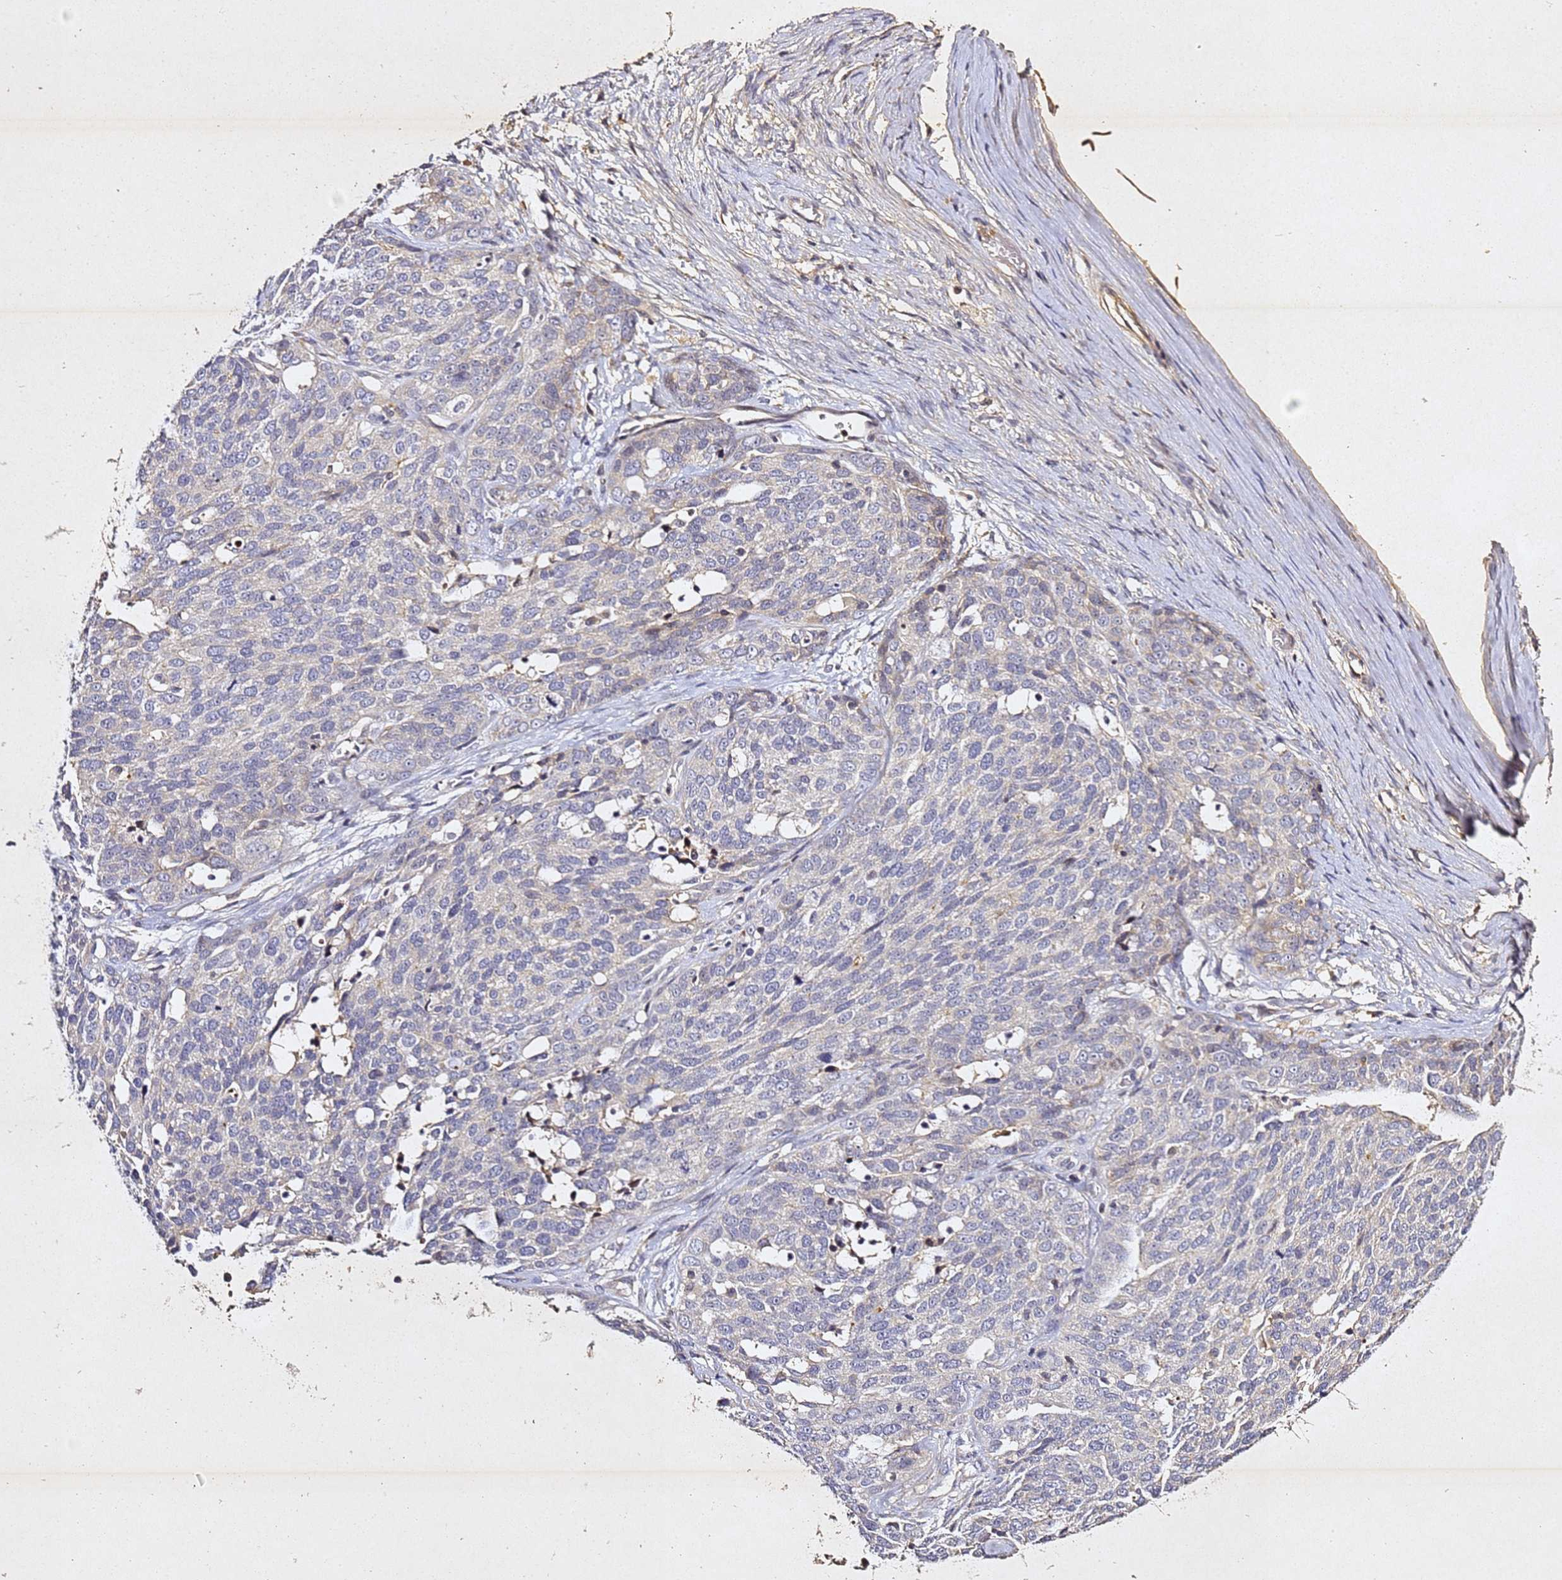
{"staining": {"intensity": "negative", "quantity": "none", "location": "none"}, "tissue": "ovarian cancer", "cell_type": "Tumor cells", "image_type": "cancer", "snomed": [{"axis": "morphology", "description": "Cystadenocarcinoma, serous, NOS"}, {"axis": "topography", "description": "Ovary"}], "caption": "Immunohistochemistry photomicrograph of human ovarian cancer (serous cystadenocarcinoma) stained for a protein (brown), which exhibits no expression in tumor cells.", "gene": "SV2B", "patient": {"sex": "female", "age": 44}}